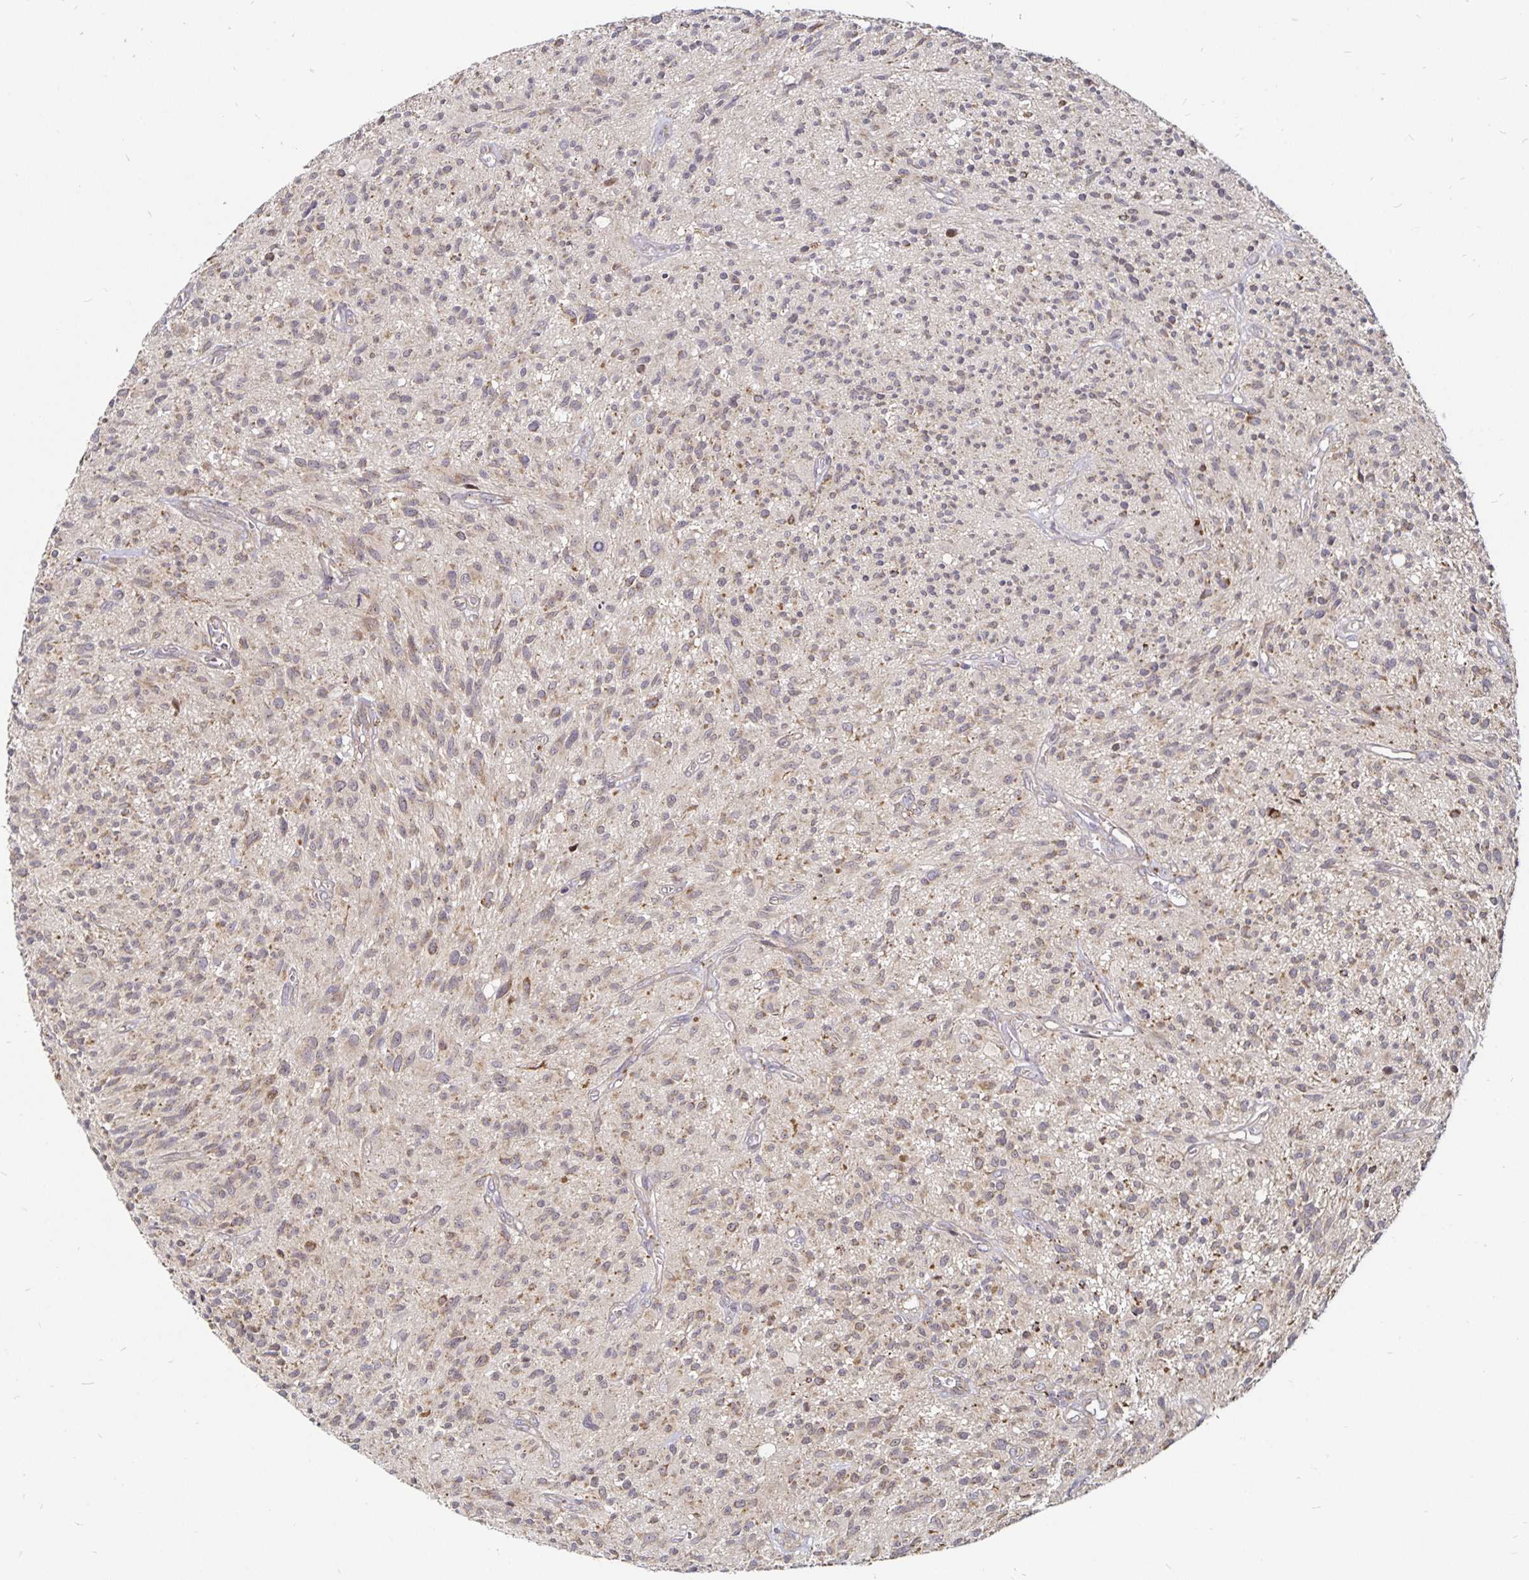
{"staining": {"intensity": "weak", "quantity": "<25%", "location": "cytoplasmic/membranous"}, "tissue": "glioma", "cell_type": "Tumor cells", "image_type": "cancer", "snomed": [{"axis": "morphology", "description": "Glioma, malignant, High grade"}, {"axis": "topography", "description": "Brain"}], "caption": "Immunohistochemistry (IHC) of glioma reveals no staining in tumor cells.", "gene": "CYP27A1", "patient": {"sex": "male", "age": 75}}